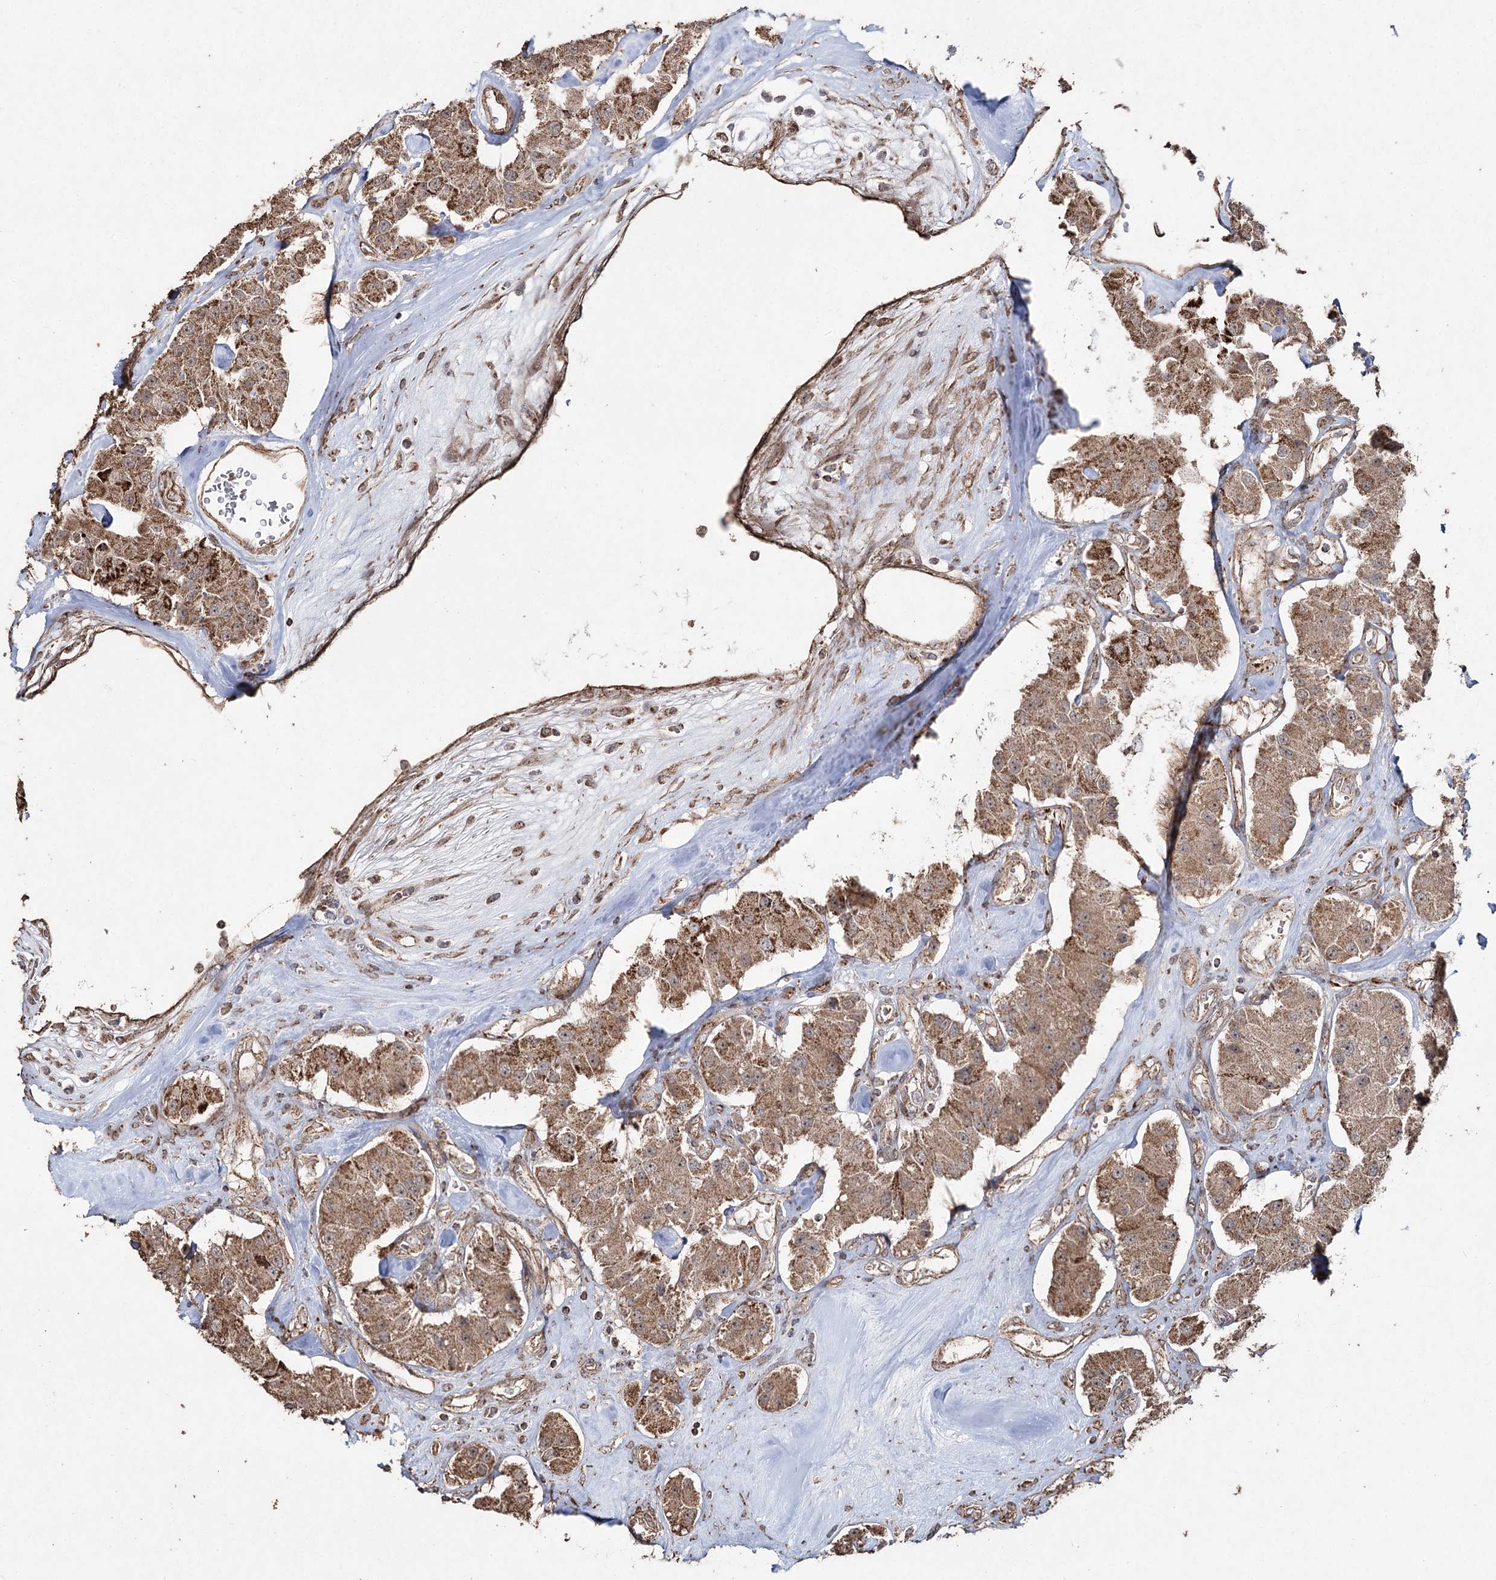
{"staining": {"intensity": "moderate", "quantity": ">75%", "location": "cytoplasmic/membranous"}, "tissue": "carcinoid", "cell_type": "Tumor cells", "image_type": "cancer", "snomed": [{"axis": "morphology", "description": "Carcinoid, malignant, NOS"}, {"axis": "topography", "description": "Pancreas"}], "caption": "Brown immunohistochemical staining in human carcinoid (malignant) reveals moderate cytoplasmic/membranous expression in approximately >75% of tumor cells.", "gene": "SLF2", "patient": {"sex": "male", "age": 41}}